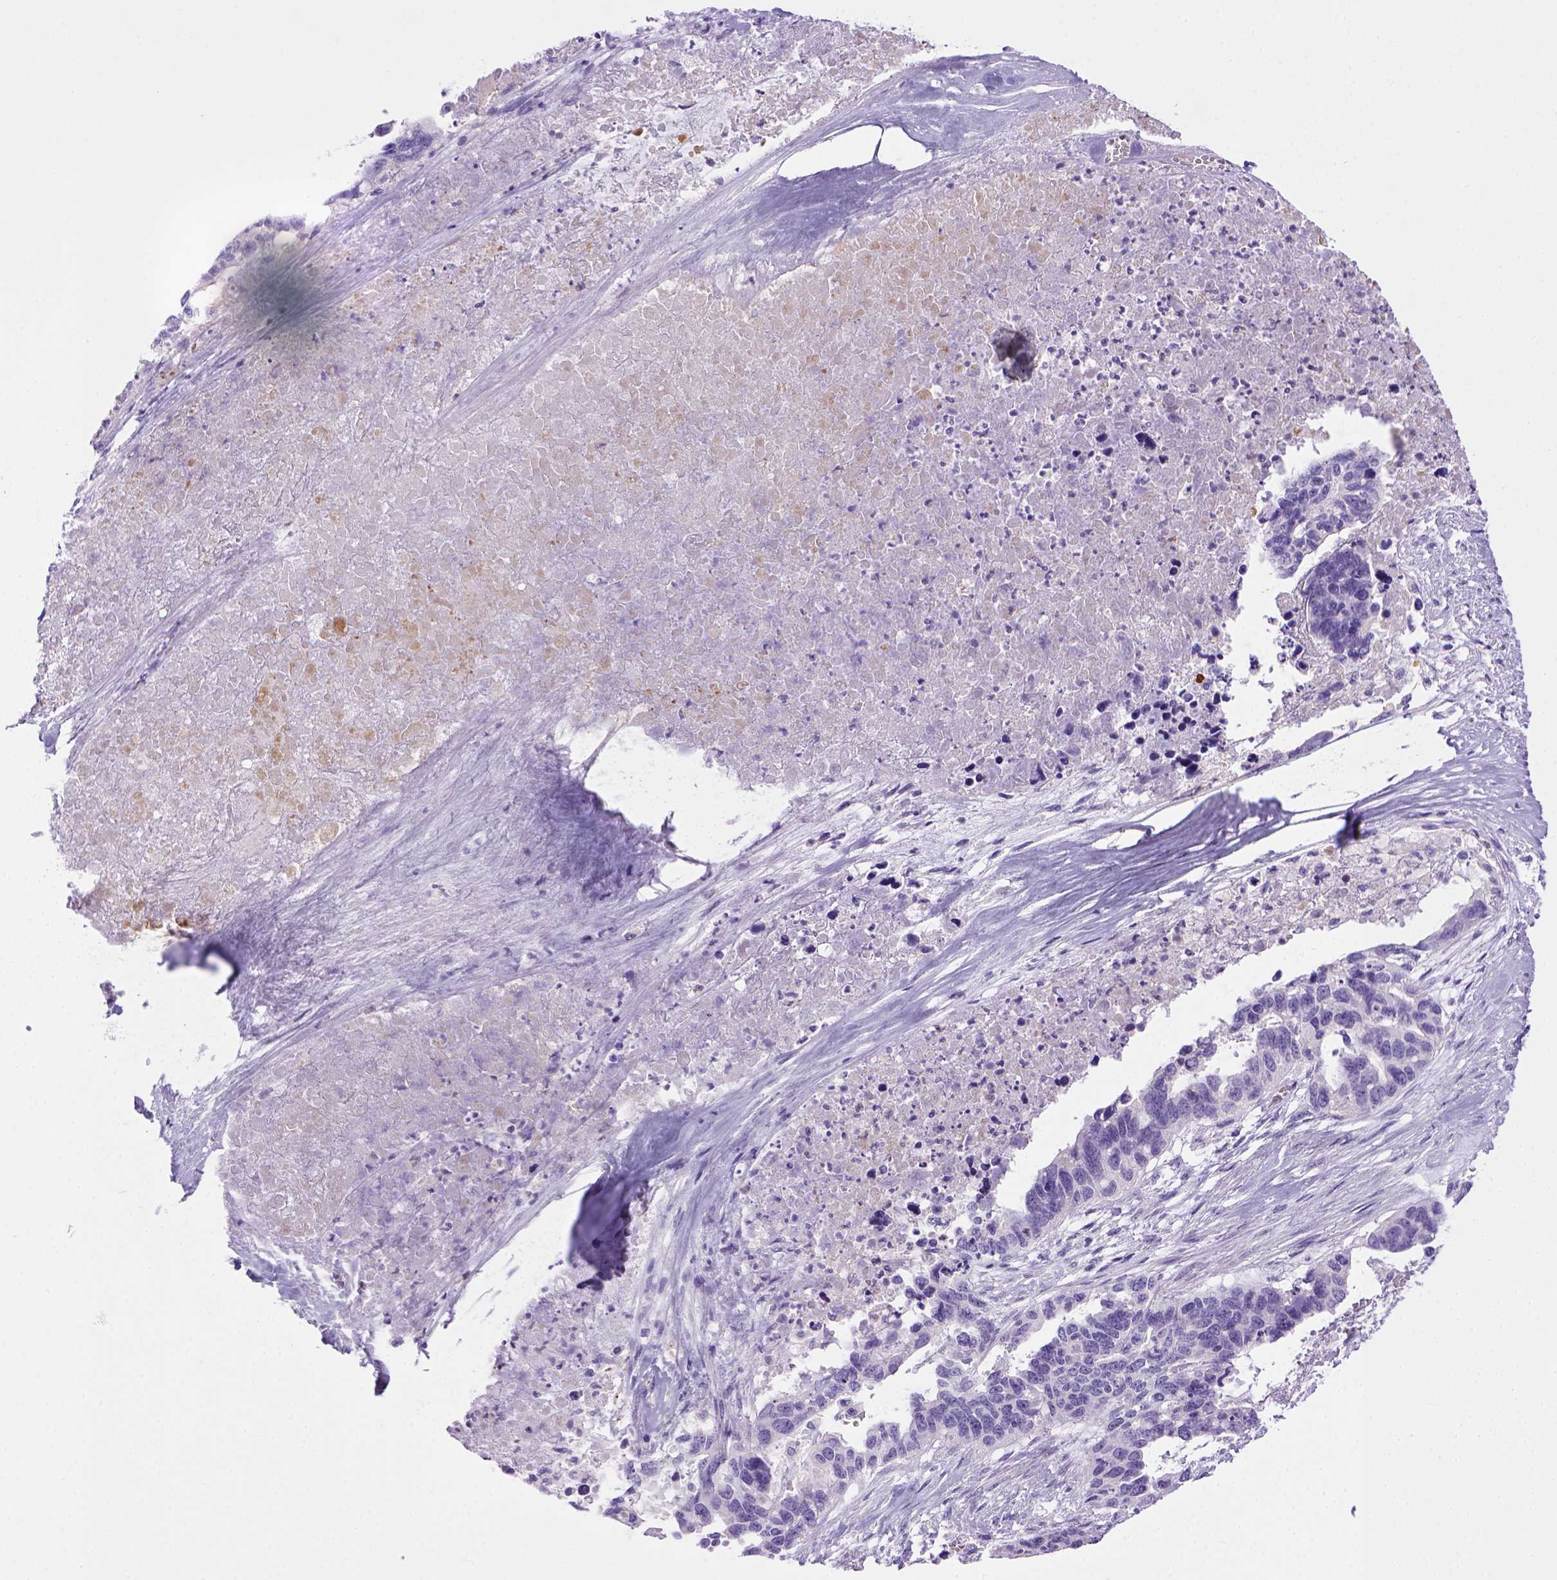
{"staining": {"intensity": "negative", "quantity": "none", "location": "none"}, "tissue": "ovarian cancer", "cell_type": "Tumor cells", "image_type": "cancer", "snomed": [{"axis": "morphology", "description": "Cystadenocarcinoma, serous, NOS"}, {"axis": "topography", "description": "Ovary"}], "caption": "An immunohistochemistry (IHC) micrograph of serous cystadenocarcinoma (ovarian) is shown. There is no staining in tumor cells of serous cystadenocarcinoma (ovarian).", "gene": "BAAT", "patient": {"sex": "female", "age": 69}}